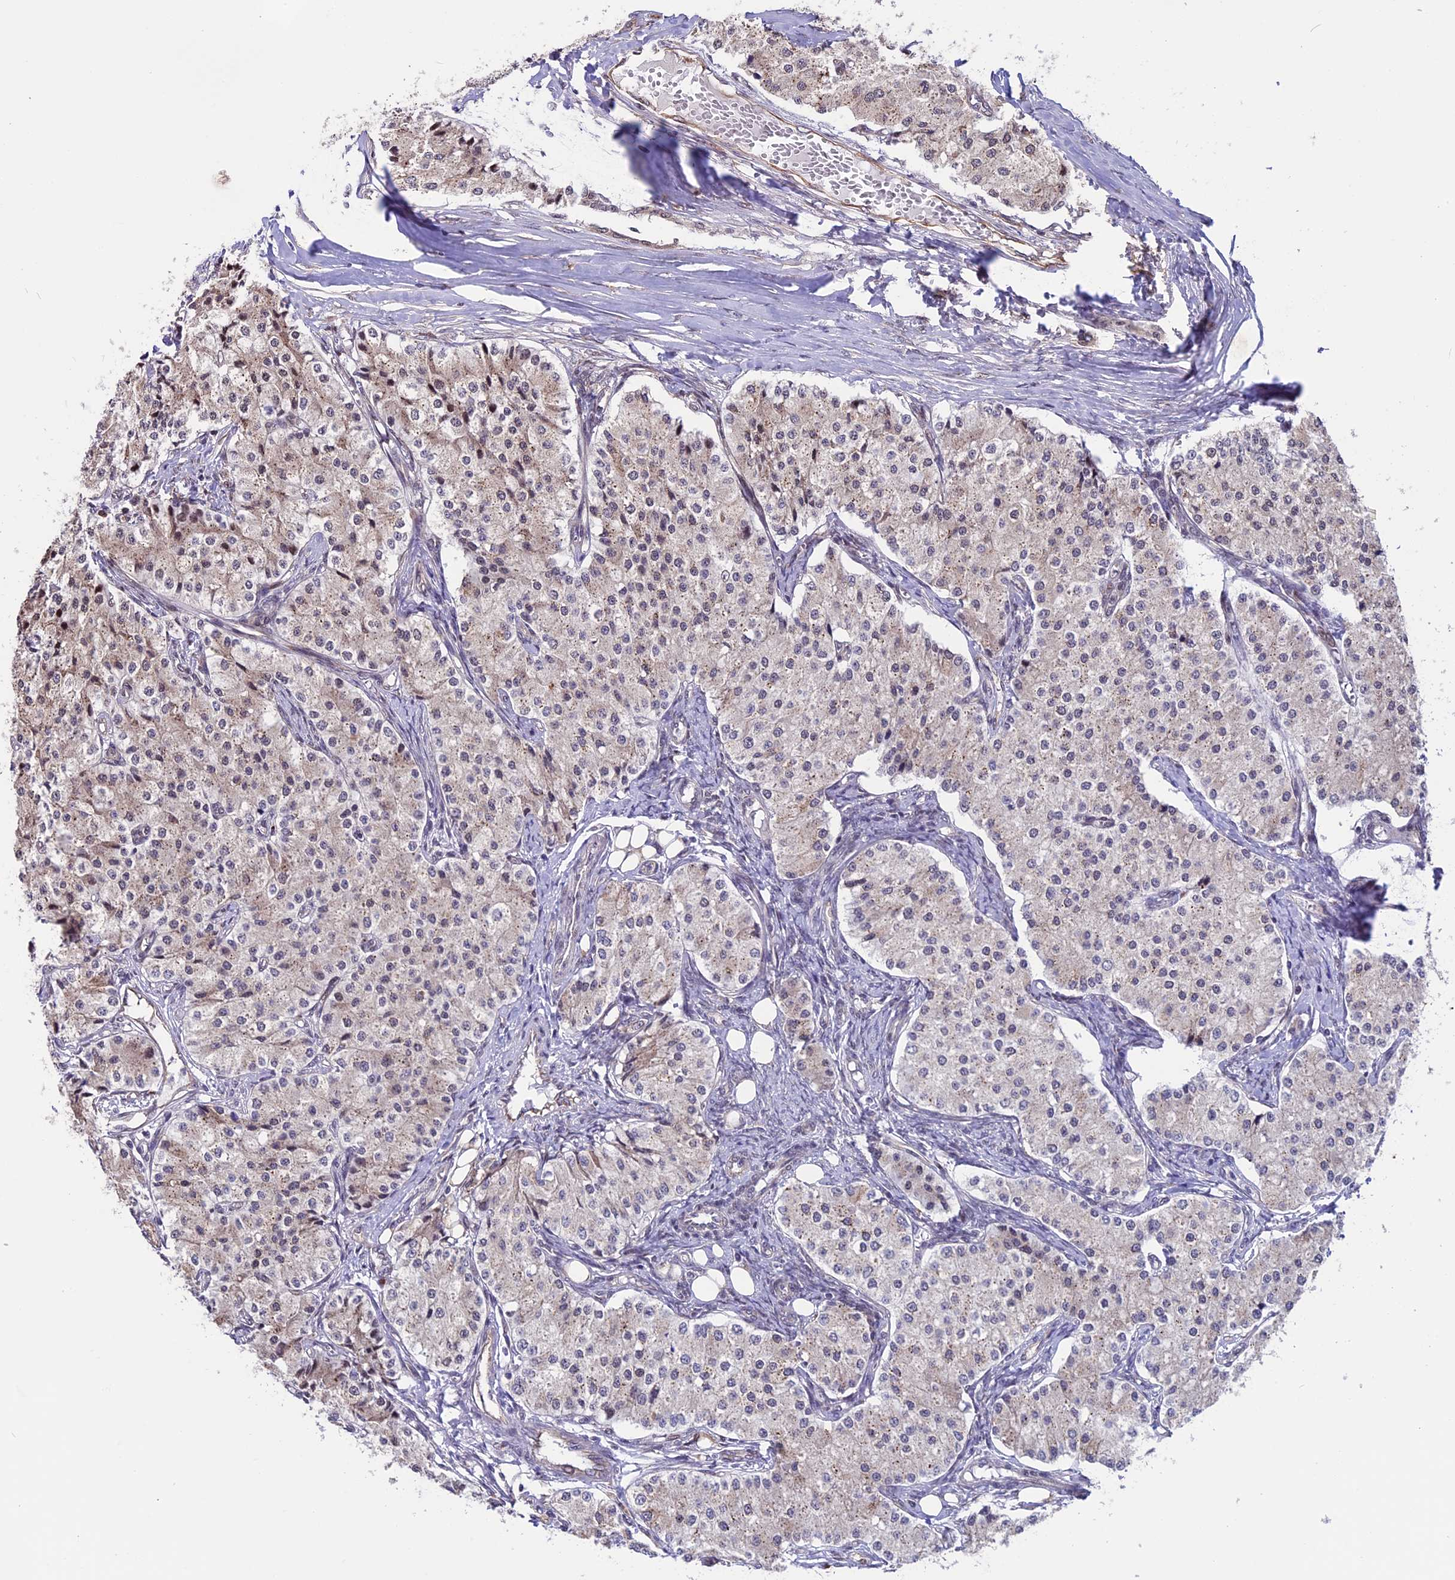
{"staining": {"intensity": "negative", "quantity": "none", "location": "none"}, "tissue": "carcinoid", "cell_type": "Tumor cells", "image_type": "cancer", "snomed": [{"axis": "morphology", "description": "Carcinoid, malignant, NOS"}, {"axis": "topography", "description": "Colon"}], "caption": "High power microscopy image of an immunohistochemistry (IHC) histopathology image of carcinoid, revealing no significant staining in tumor cells.", "gene": "TMEM171", "patient": {"sex": "female", "age": 52}}